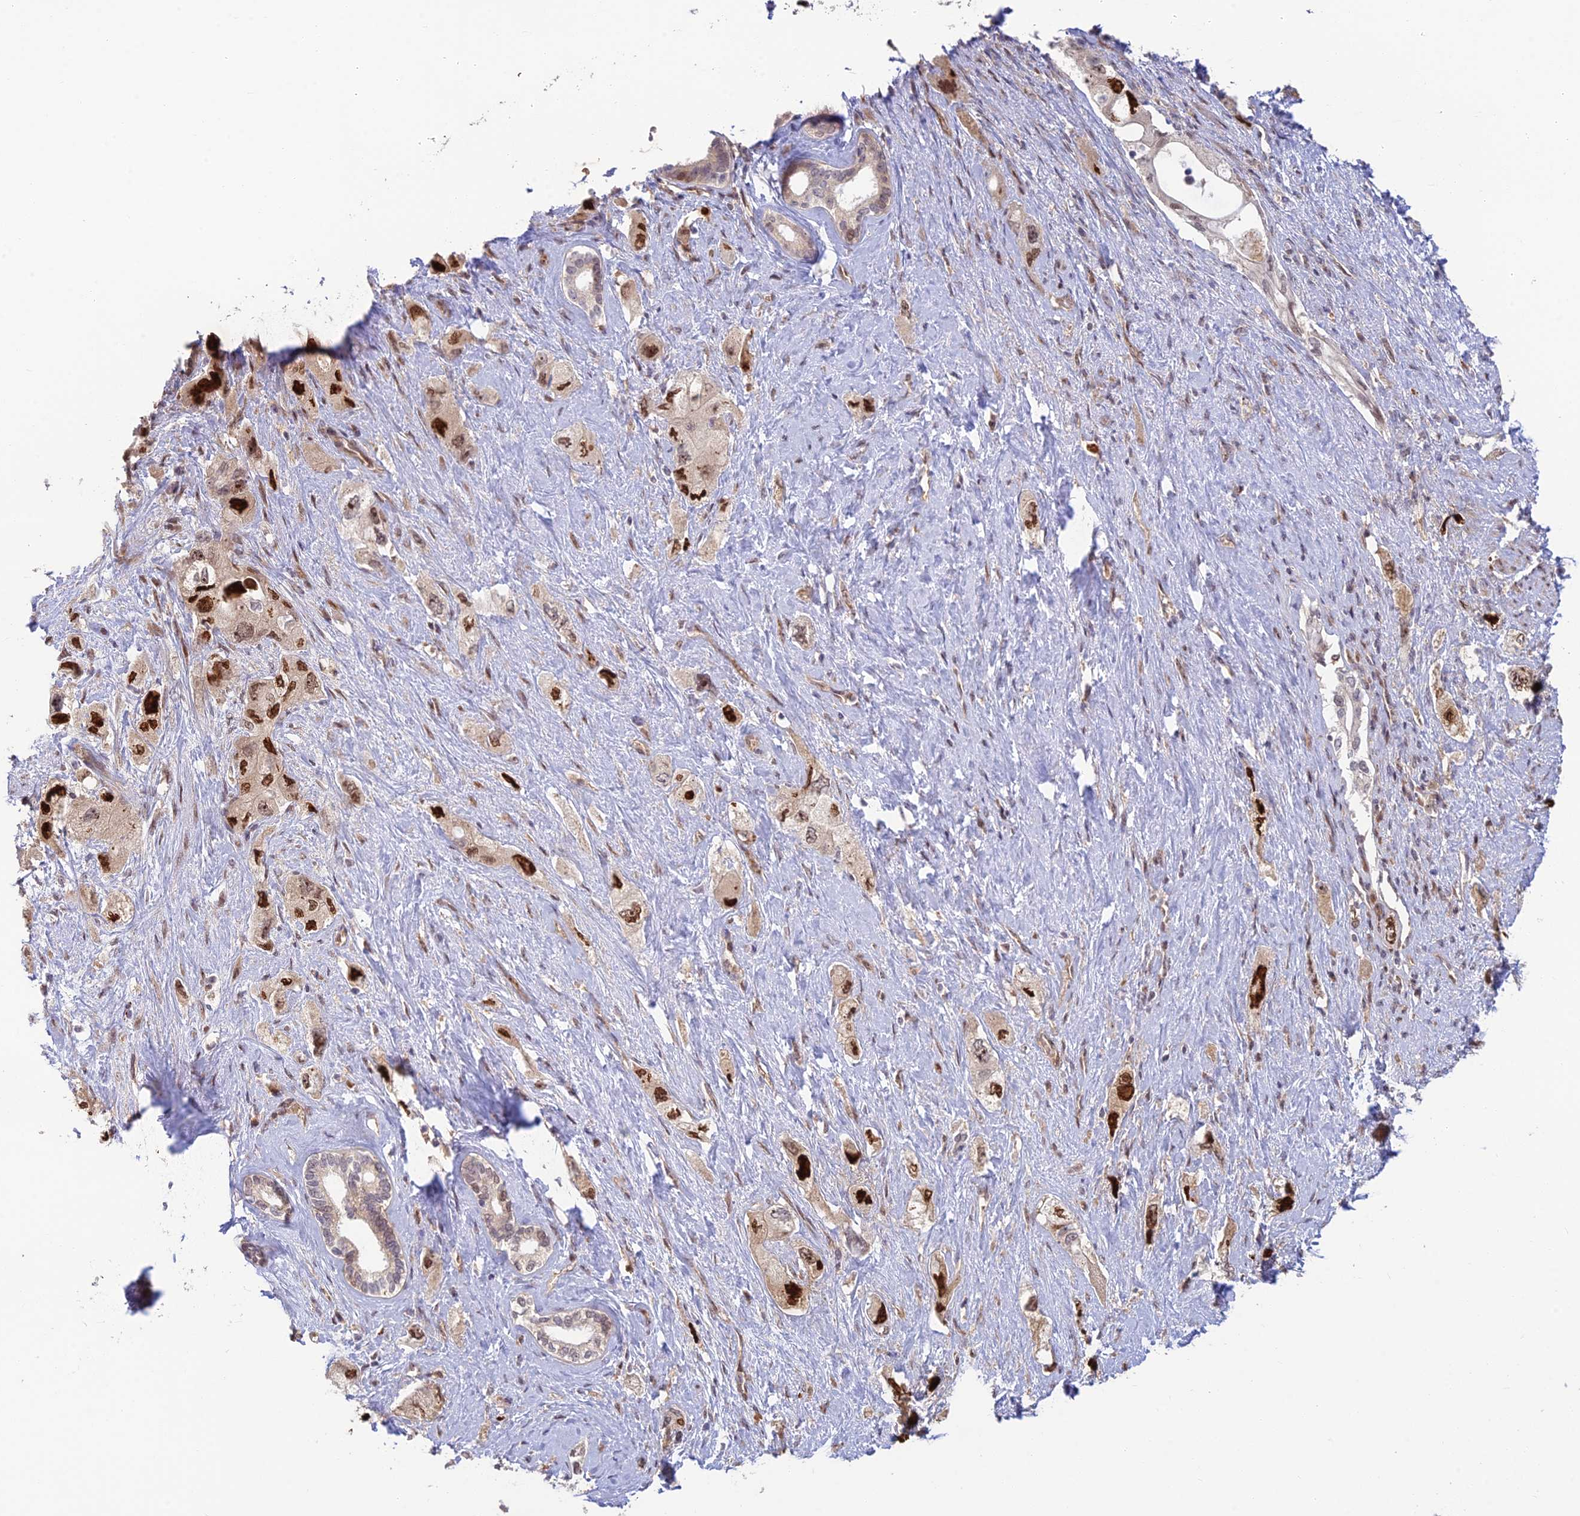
{"staining": {"intensity": "strong", "quantity": ">75%", "location": "nuclear"}, "tissue": "pancreatic cancer", "cell_type": "Tumor cells", "image_type": "cancer", "snomed": [{"axis": "morphology", "description": "Adenocarcinoma, NOS"}, {"axis": "topography", "description": "Pancreas"}], "caption": "A brown stain labels strong nuclear staining of a protein in human adenocarcinoma (pancreatic) tumor cells. (Brightfield microscopy of DAB IHC at high magnification).", "gene": "UFSP2", "patient": {"sex": "female", "age": 73}}